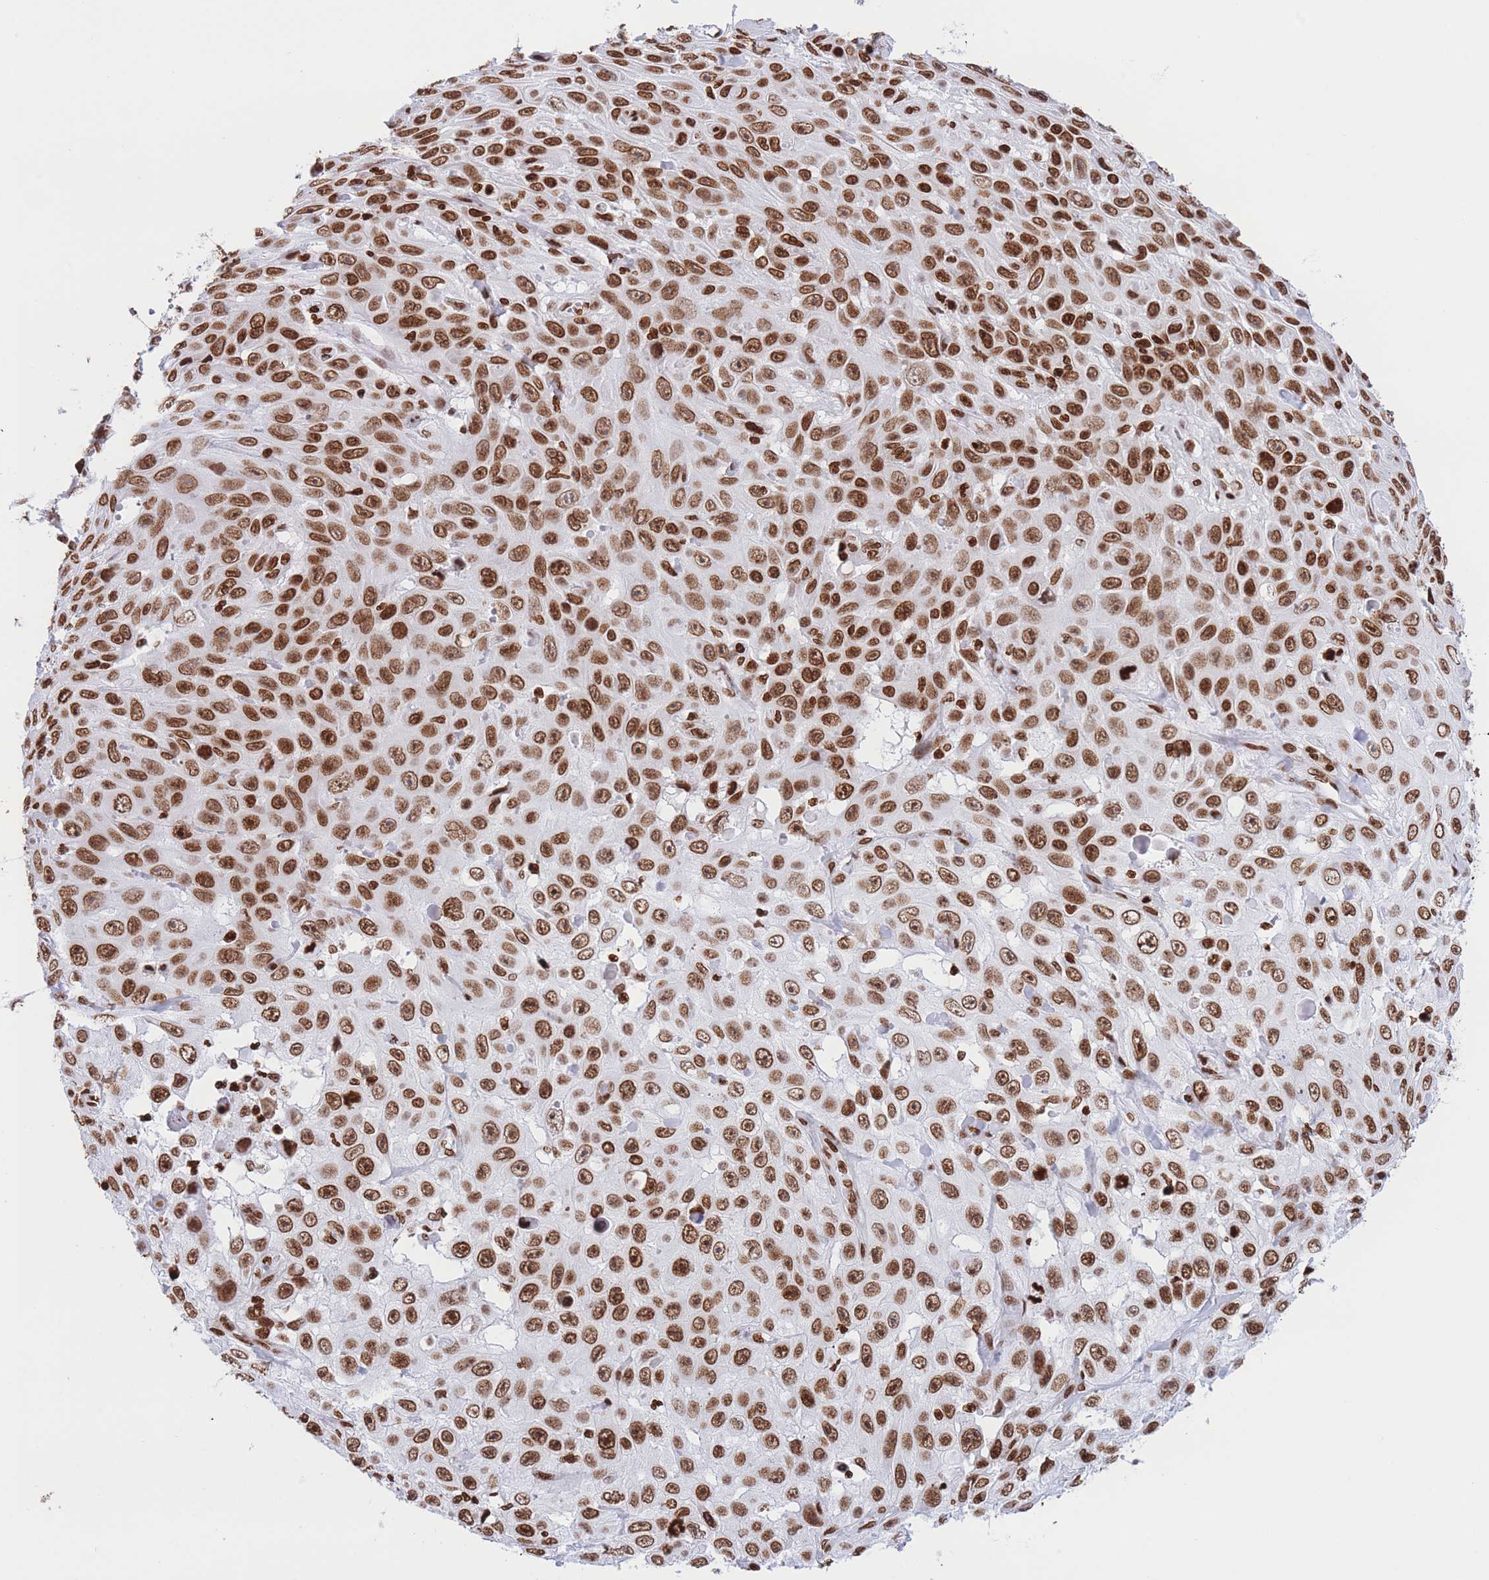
{"staining": {"intensity": "strong", "quantity": ">75%", "location": "nuclear"}, "tissue": "skin cancer", "cell_type": "Tumor cells", "image_type": "cancer", "snomed": [{"axis": "morphology", "description": "Squamous cell carcinoma, NOS"}, {"axis": "topography", "description": "Skin"}], "caption": "Tumor cells show strong nuclear staining in approximately >75% of cells in skin squamous cell carcinoma. (IHC, brightfield microscopy, high magnification).", "gene": "H2BC11", "patient": {"sex": "male", "age": 82}}